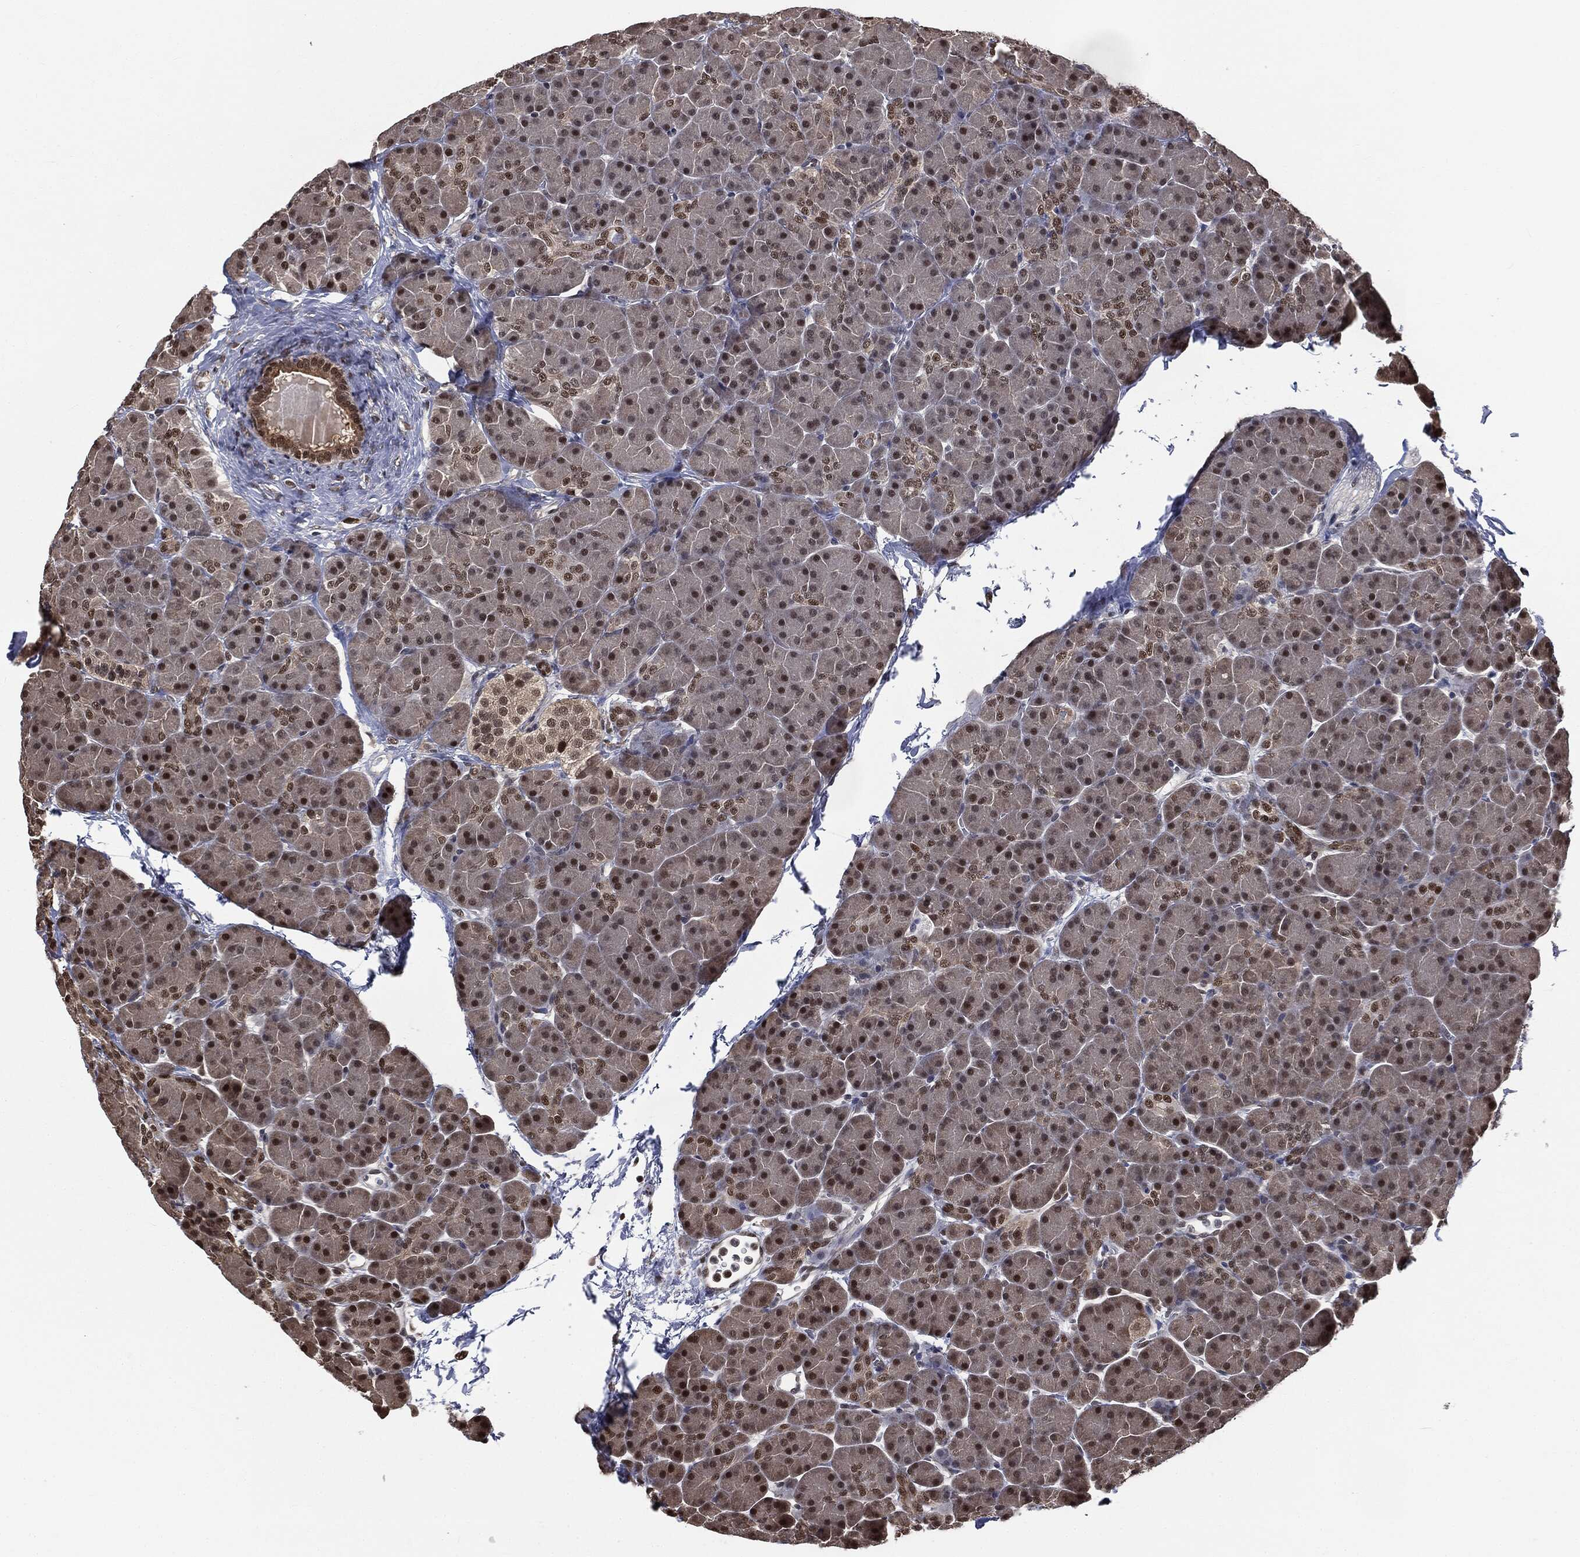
{"staining": {"intensity": "strong", "quantity": "25%-75%", "location": "nuclear"}, "tissue": "pancreas", "cell_type": "Exocrine glandular cells", "image_type": "normal", "snomed": [{"axis": "morphology", "description": "Normal tissue, NOS"}, {"axis": "topography", "description": "Pancreas"}], "caption": "This photomicrograph shows IHC staining of benign pancreas, with high strong nuclear positivity in approximately 25%-75% of exocrine glandular cells.", "gene": "SHLD2", "patient": {"sex": "female", "age": 44}}